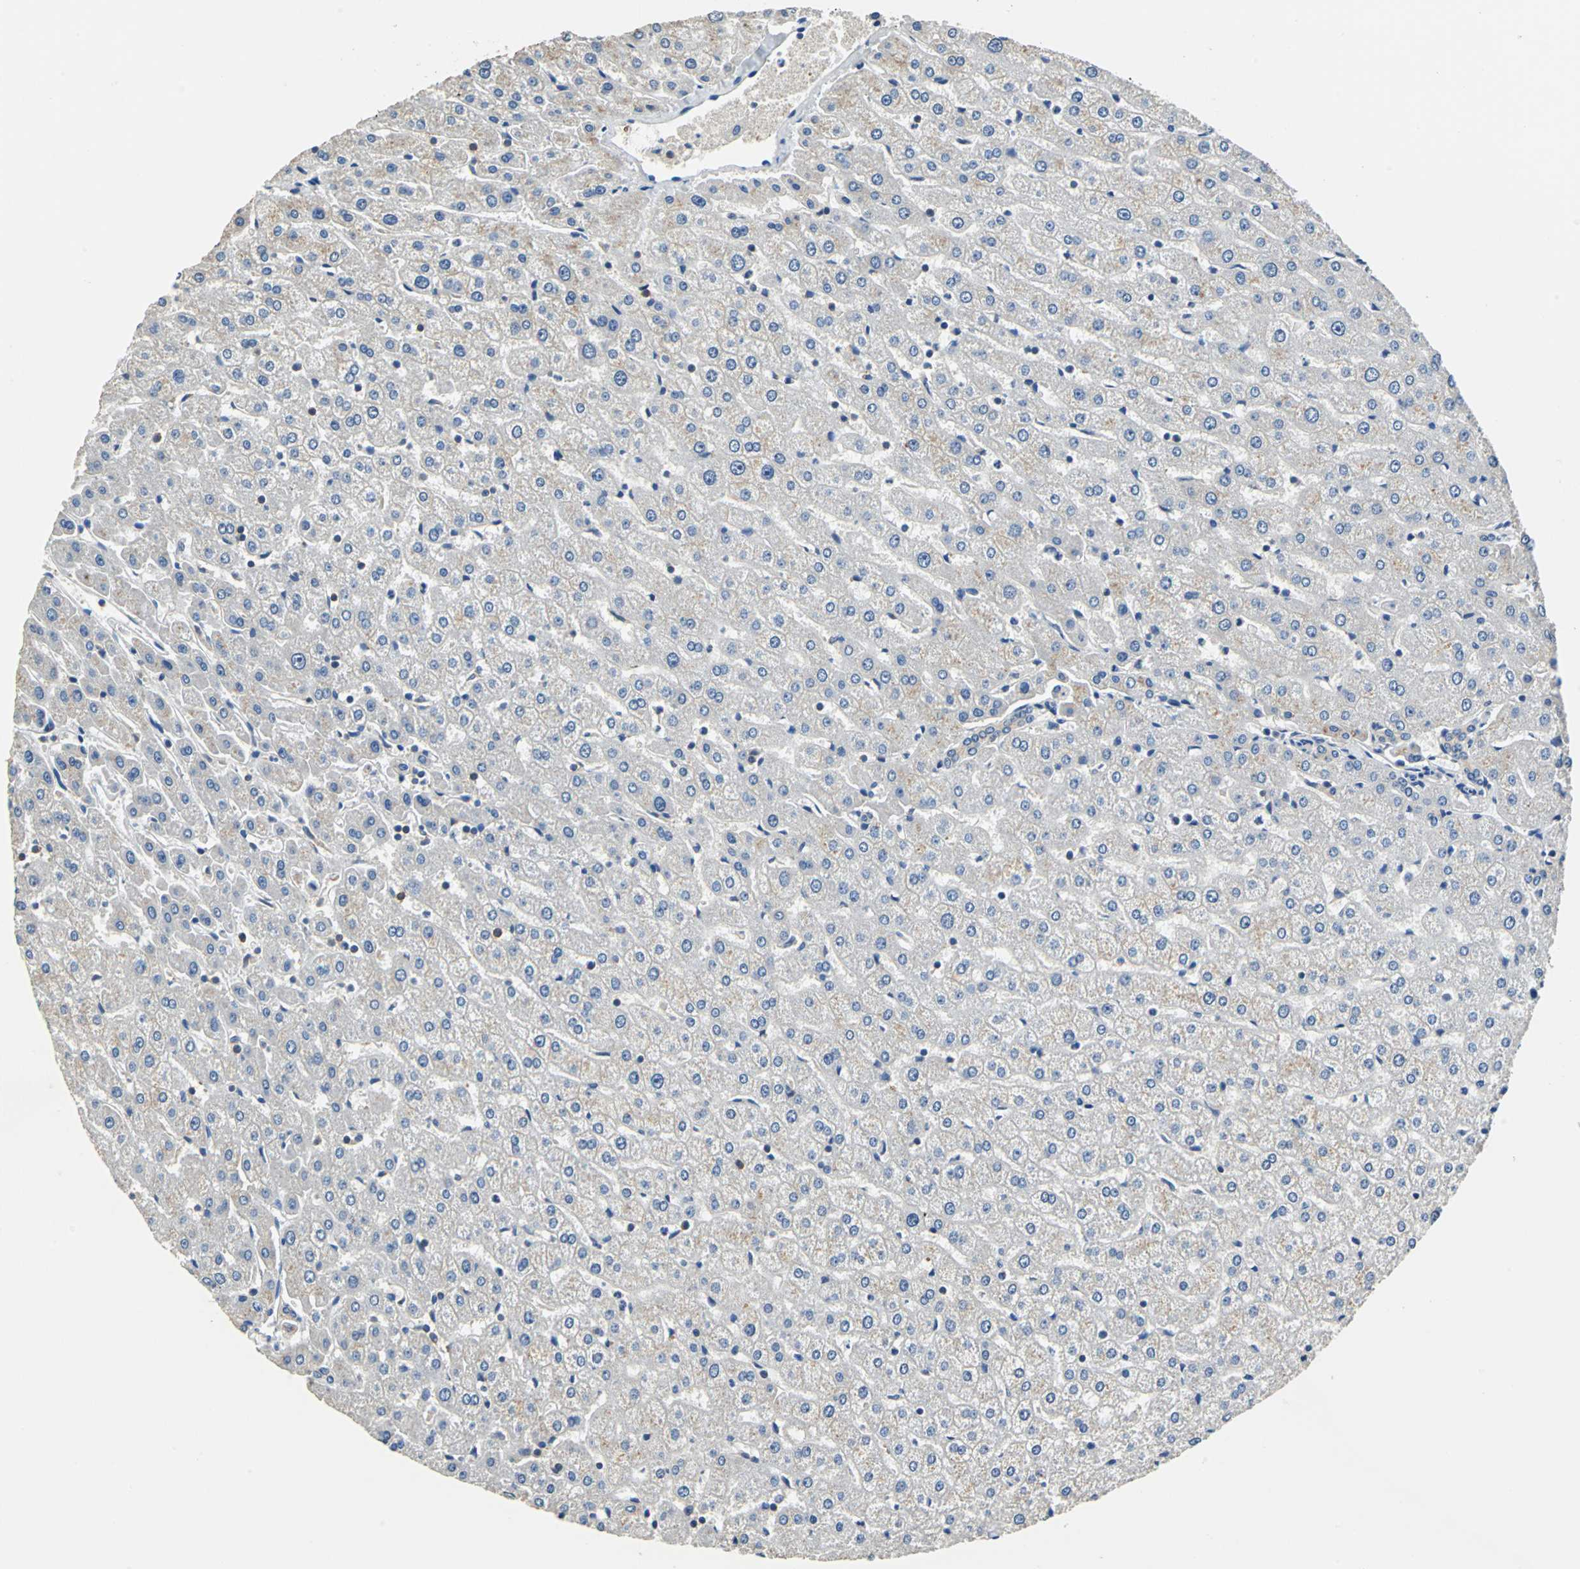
{"staining": {"intensity": "negative", "quantity": "none", "location": "none"}, "tissue": "liver", "cell_type": "Cholangiocytes", "image_type": "normal", "snomed": [{"axis": "morphology", "description": "Normal tissue, NOS"}, {"axis": "morphology", "description": "Fibrosis, NOS"}, {"axis": "topography", "description": "Liver"}], "caption": "The histopathology image demonstrates no significant expression in cholangiocytes of liver.", "gene": "PRKCA", "patient": {"sex": "female", "age": 29}}